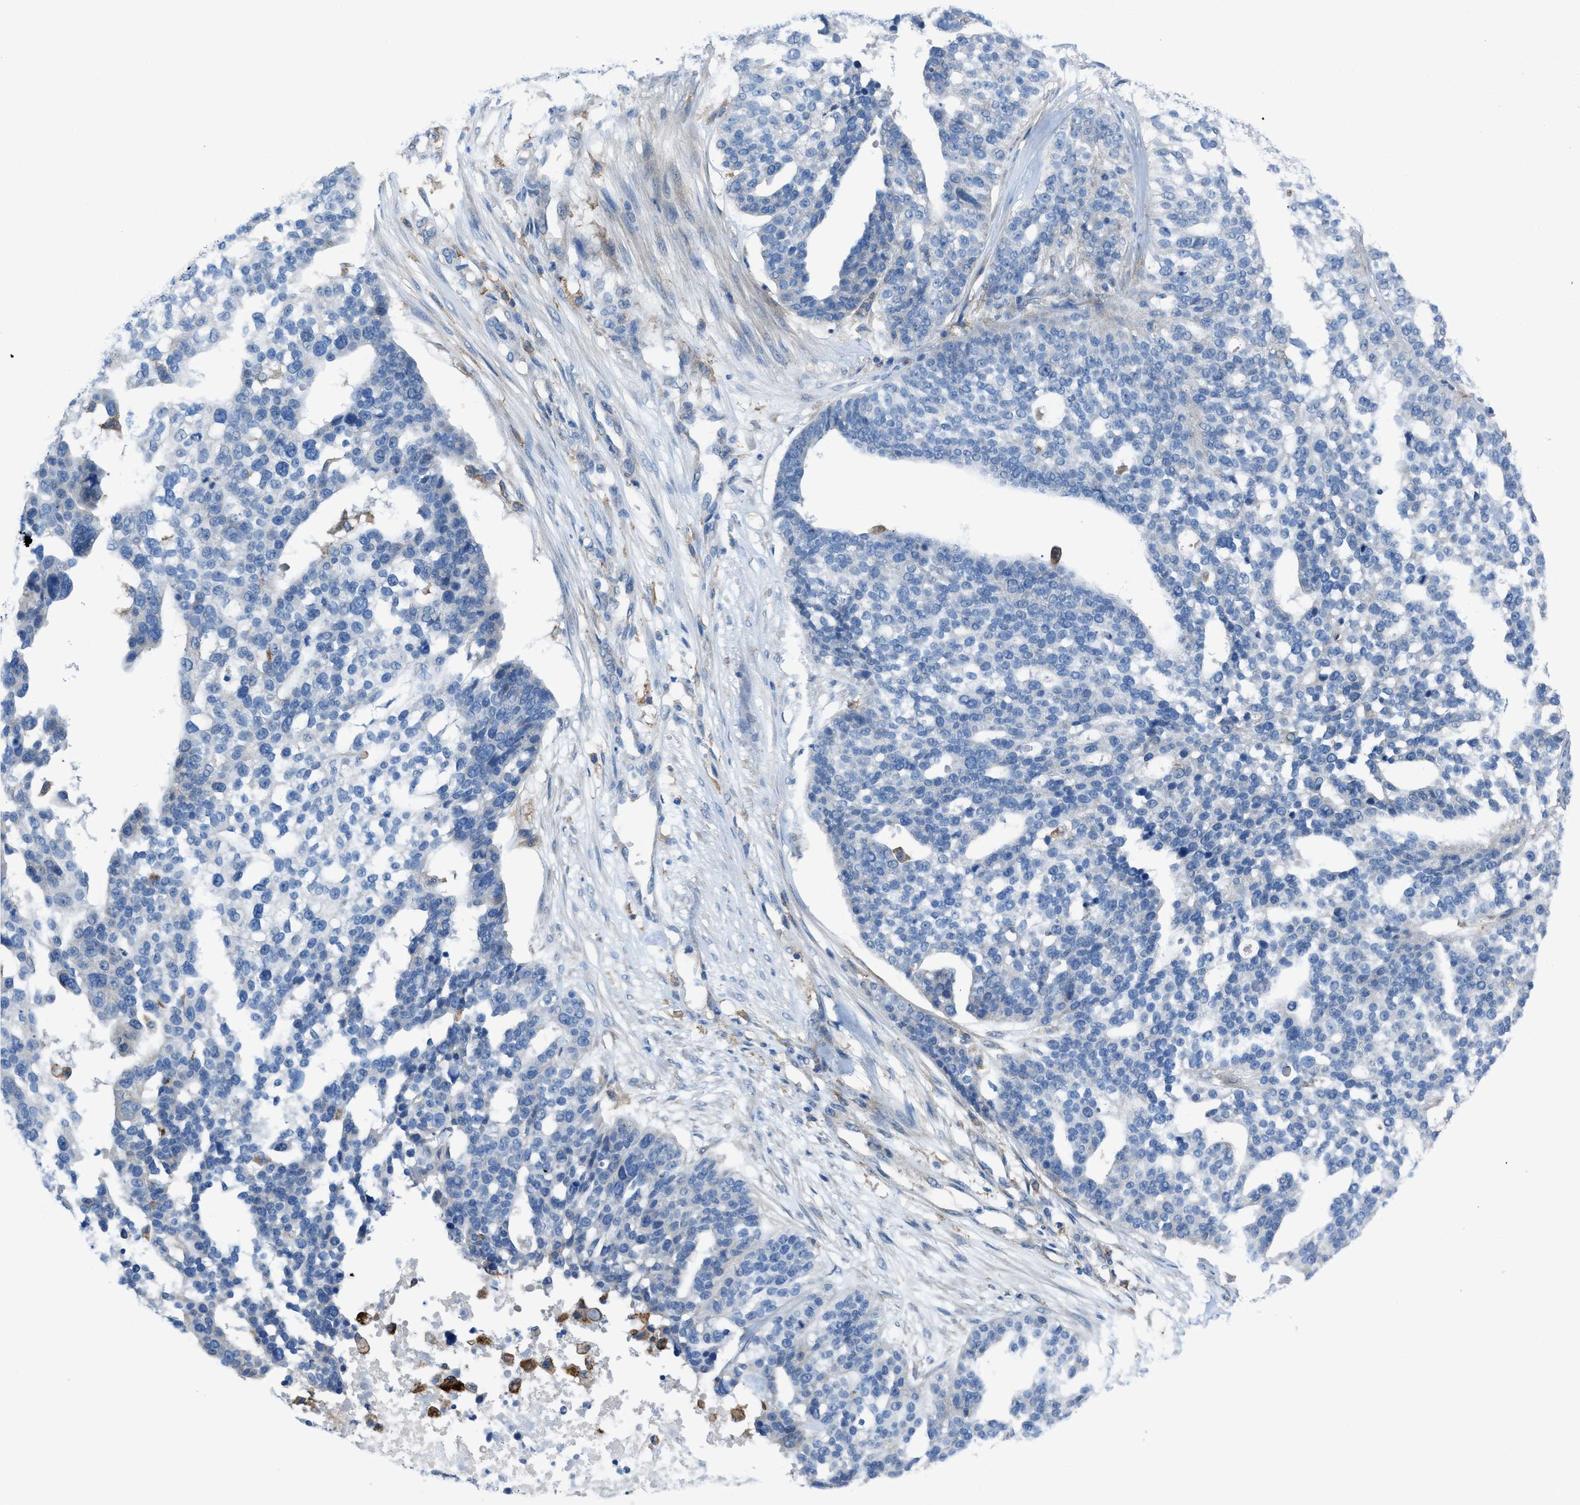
{"staining": {"intensity": "negative", "quantity": "none", "location": "none"}, "tissue": "ovarian cancer", "cell_type": "Tumor cells", "image_type": "cancer", "snomed": [{"axis": "morphology", "description": "Cystadenocarcinoma, serous, NOS"}, {"axis": "topography", "description": "Ovary"}], "caption": "Tumor cells are negative for brown protein staining in ovarian cancer.", "gene": "EGFR", "patient": {"sex": "female", "age": 59}}